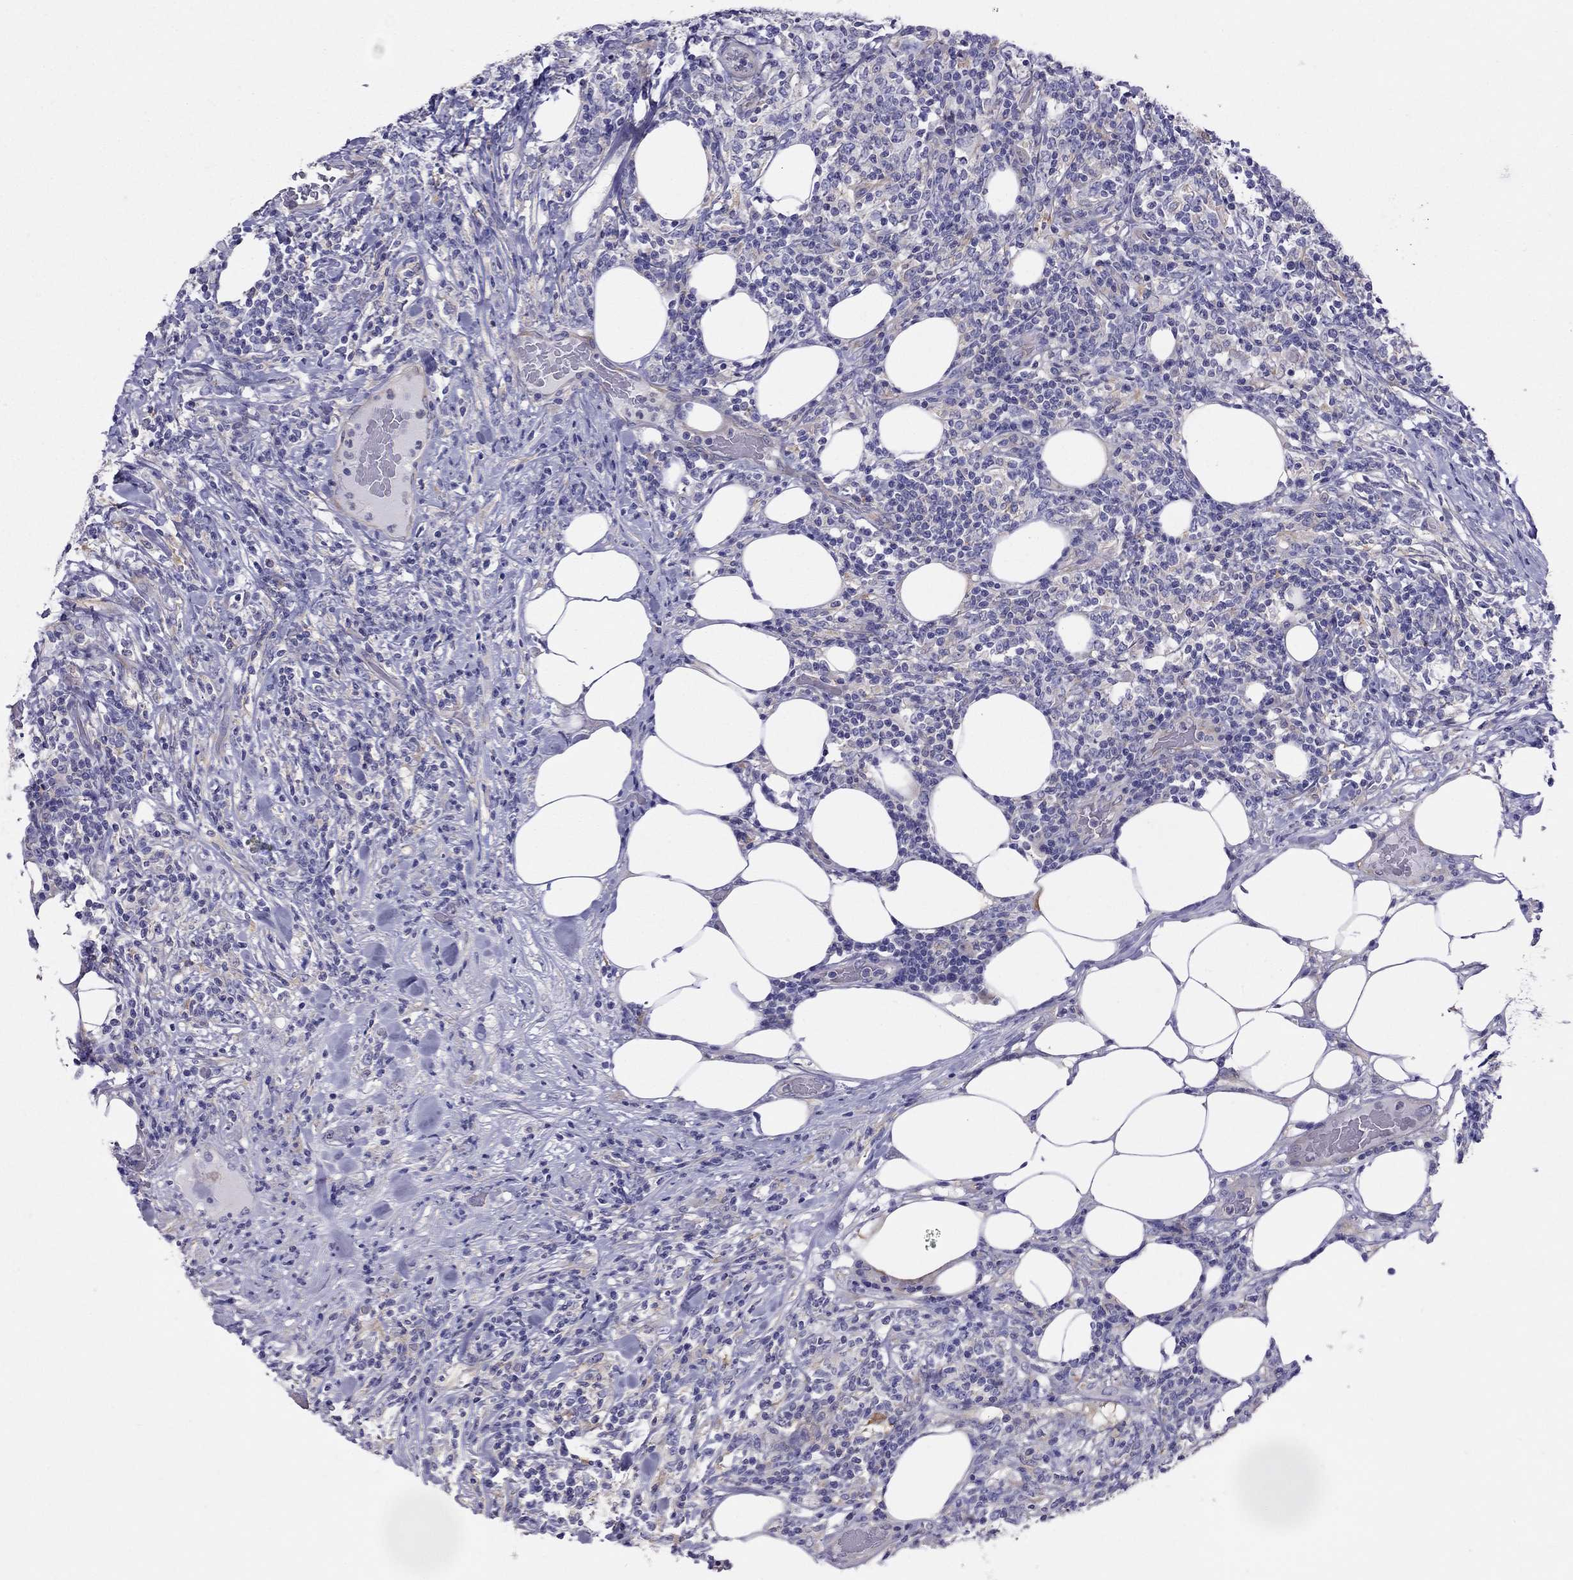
{"staining": {"intensity": "negative", "quantity": "none", "location": "none"}, "tissue": "lymphoma", "cell_type": "Tumor cells", "image_type": "cancer", "snomed": [{"axis": "morphology", "description": "Malignant lymphoma, non-Hodgkin's type, High grade"}, {"axis": "topography", "description": "Lymph node"}], "caption": "This is an IHC micrograph of high-grade malignant lymphoma, non-Hodgkin's type. There is no positivity in tumor cells.", "gene": "ALOX15B", "patient": {"sex": "female", "age": 84}}